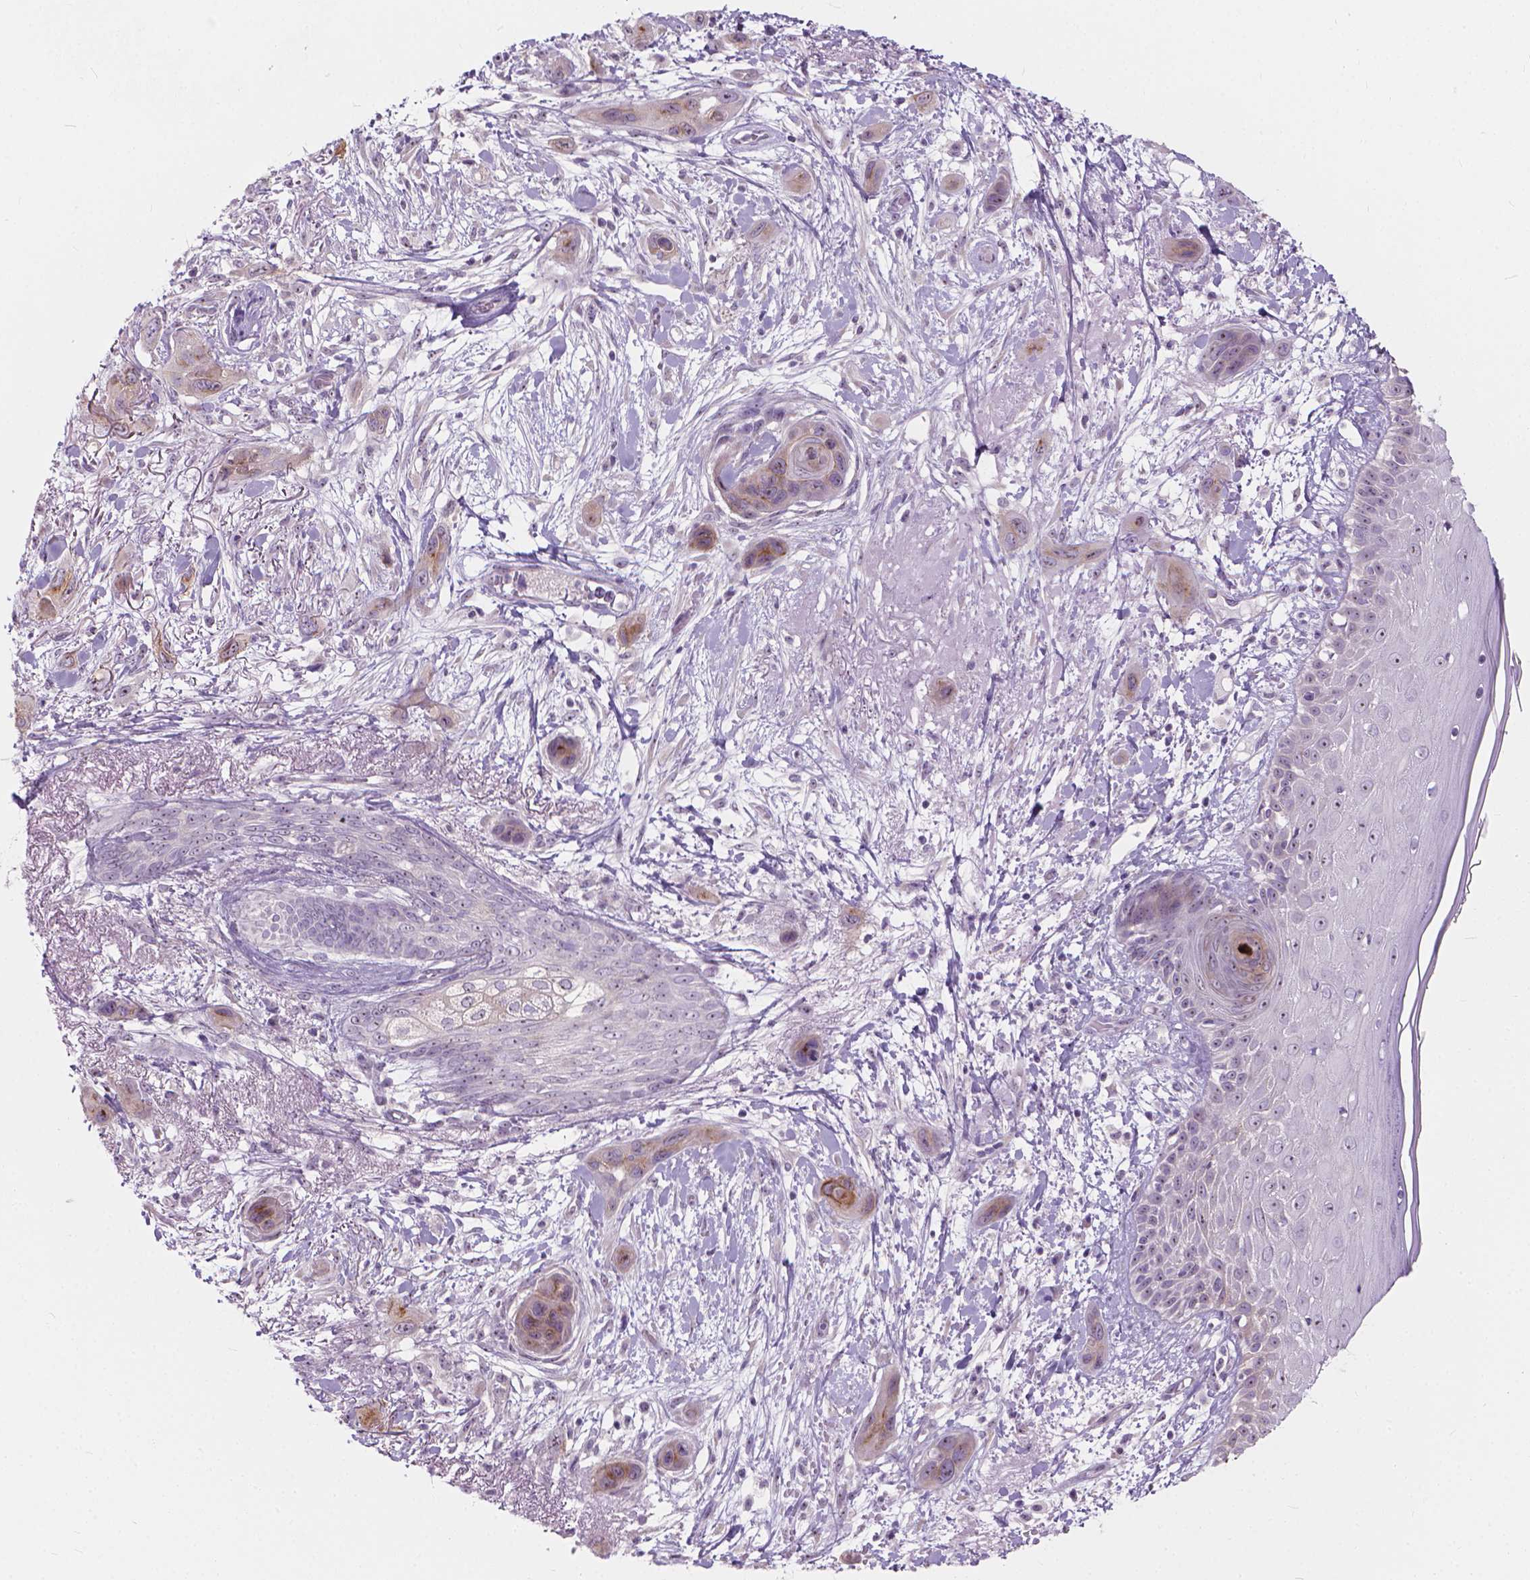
{"staining": {"intensity": "moderate", "quantity": "<25%", "location": "cytoplasmic/membranous"}, "tissue": "skin cancer", "cell_type": "Tumor cells", "image_type": "cancer", "snomed": [{"axis": "morphology", "description": "Squamous cell carcinoma, NOS"}, {"axis": "topography", "description": "Skin"}], "caption": "Immunohistochemical staining of human skin squamous cell carcinoma shows moderate cytoplasmic/membranous protein staining in about <25% of tumor cells. The protein of interest is shown in brown color, while the nuclei are stained blue.", "gene": "GPRC5A", "patient": {"sex": "male", "age": 79}}